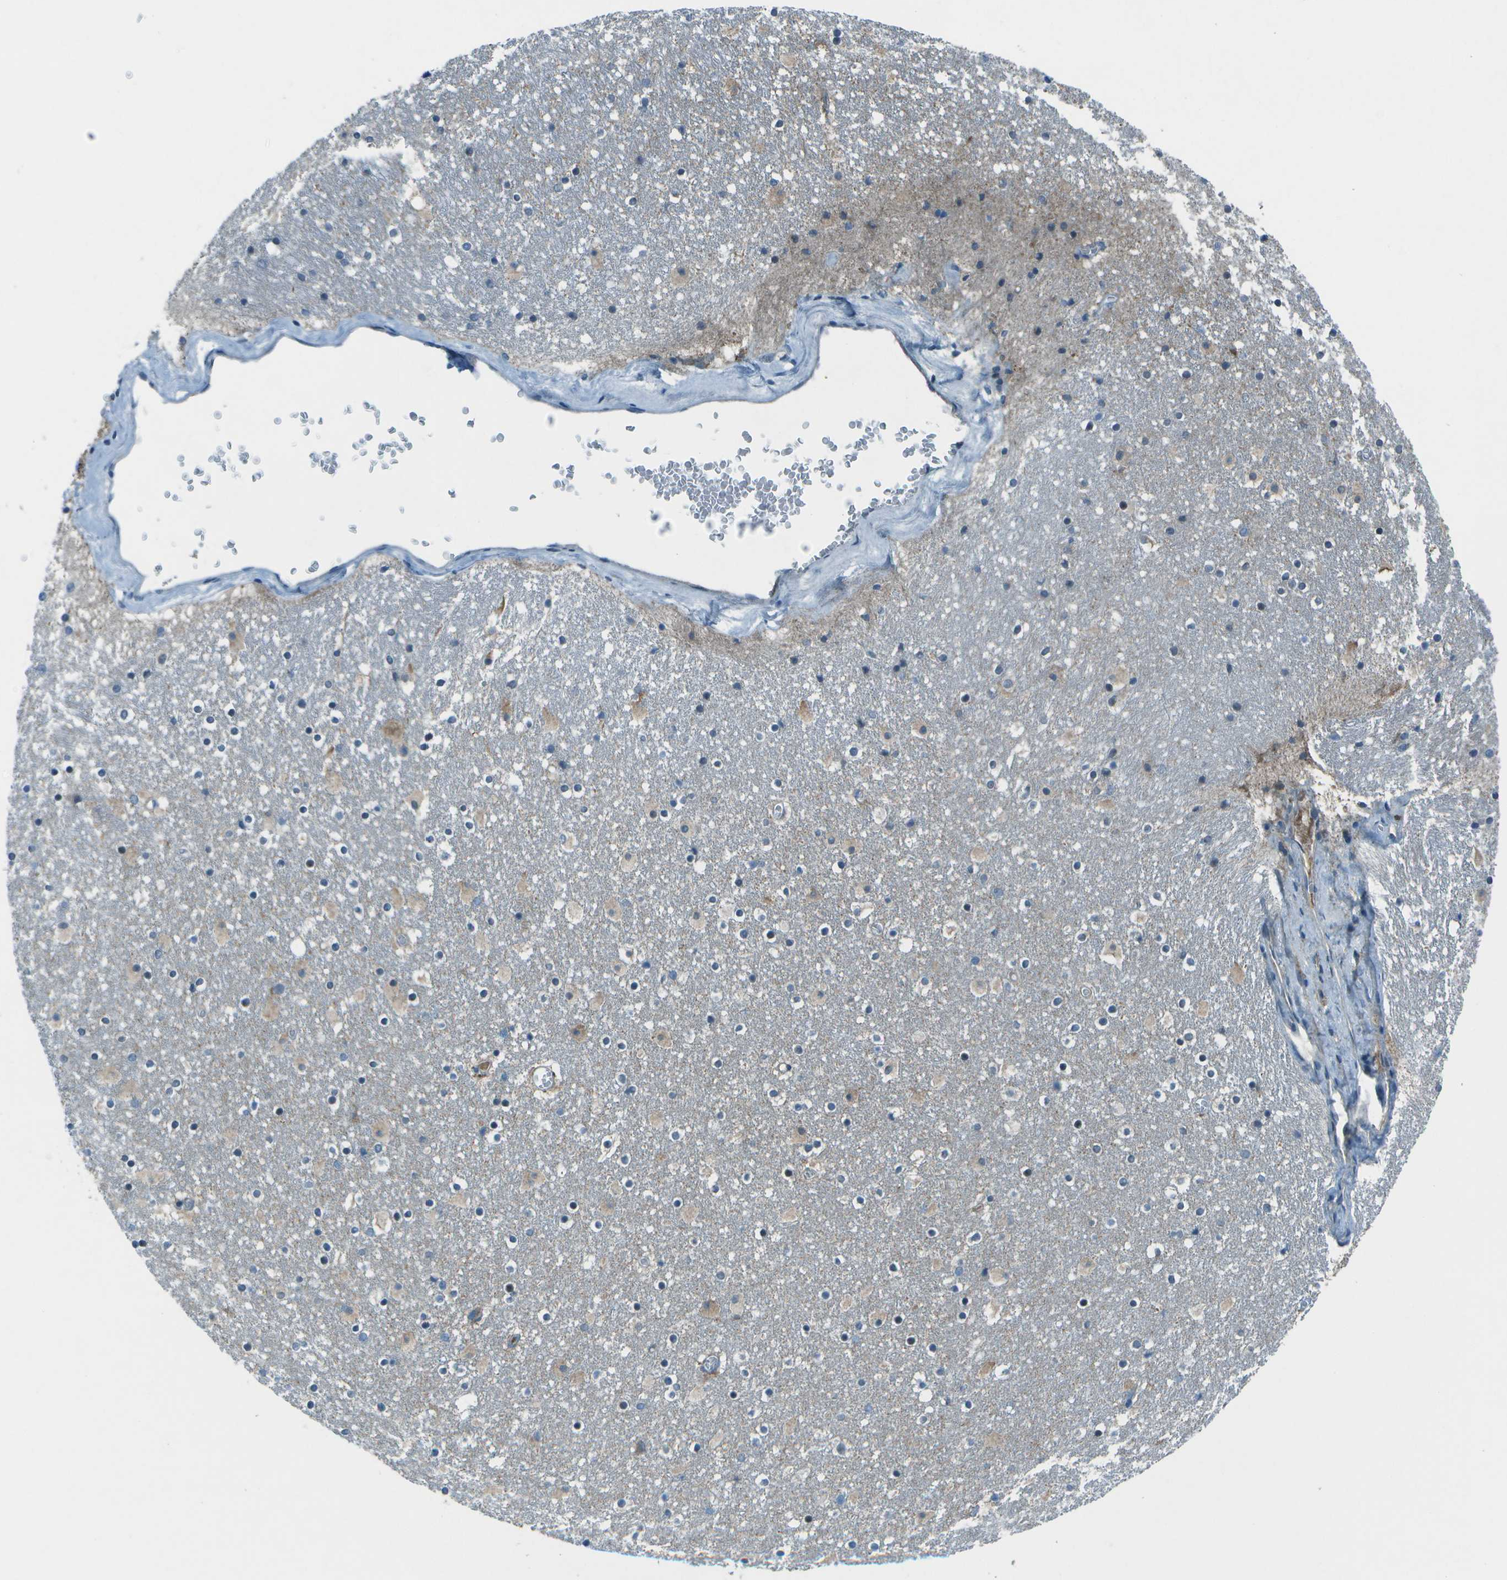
{"staining": {"intensity": "moderate", "quantity": "<25%", "location": "cytoplasmic/membranous"}, "tissue": "caudate", "cell_type": "Glial cells", "image_type": "normal", "snomed": [{"axis": "morphology", "description": "Normal tissue, NOS"}, {"axis": "topography", "description": "Lateral ventricle wall"}], "caption": "An immunohistochemistry histopathology image of unremarkable tissue is shown. Protein staining in brown labels moderate cytoplasmic/membranous positivity in caudate within glial cells.", "gene": "FGF1", "patient": {"sex": "male", "age": 45}}